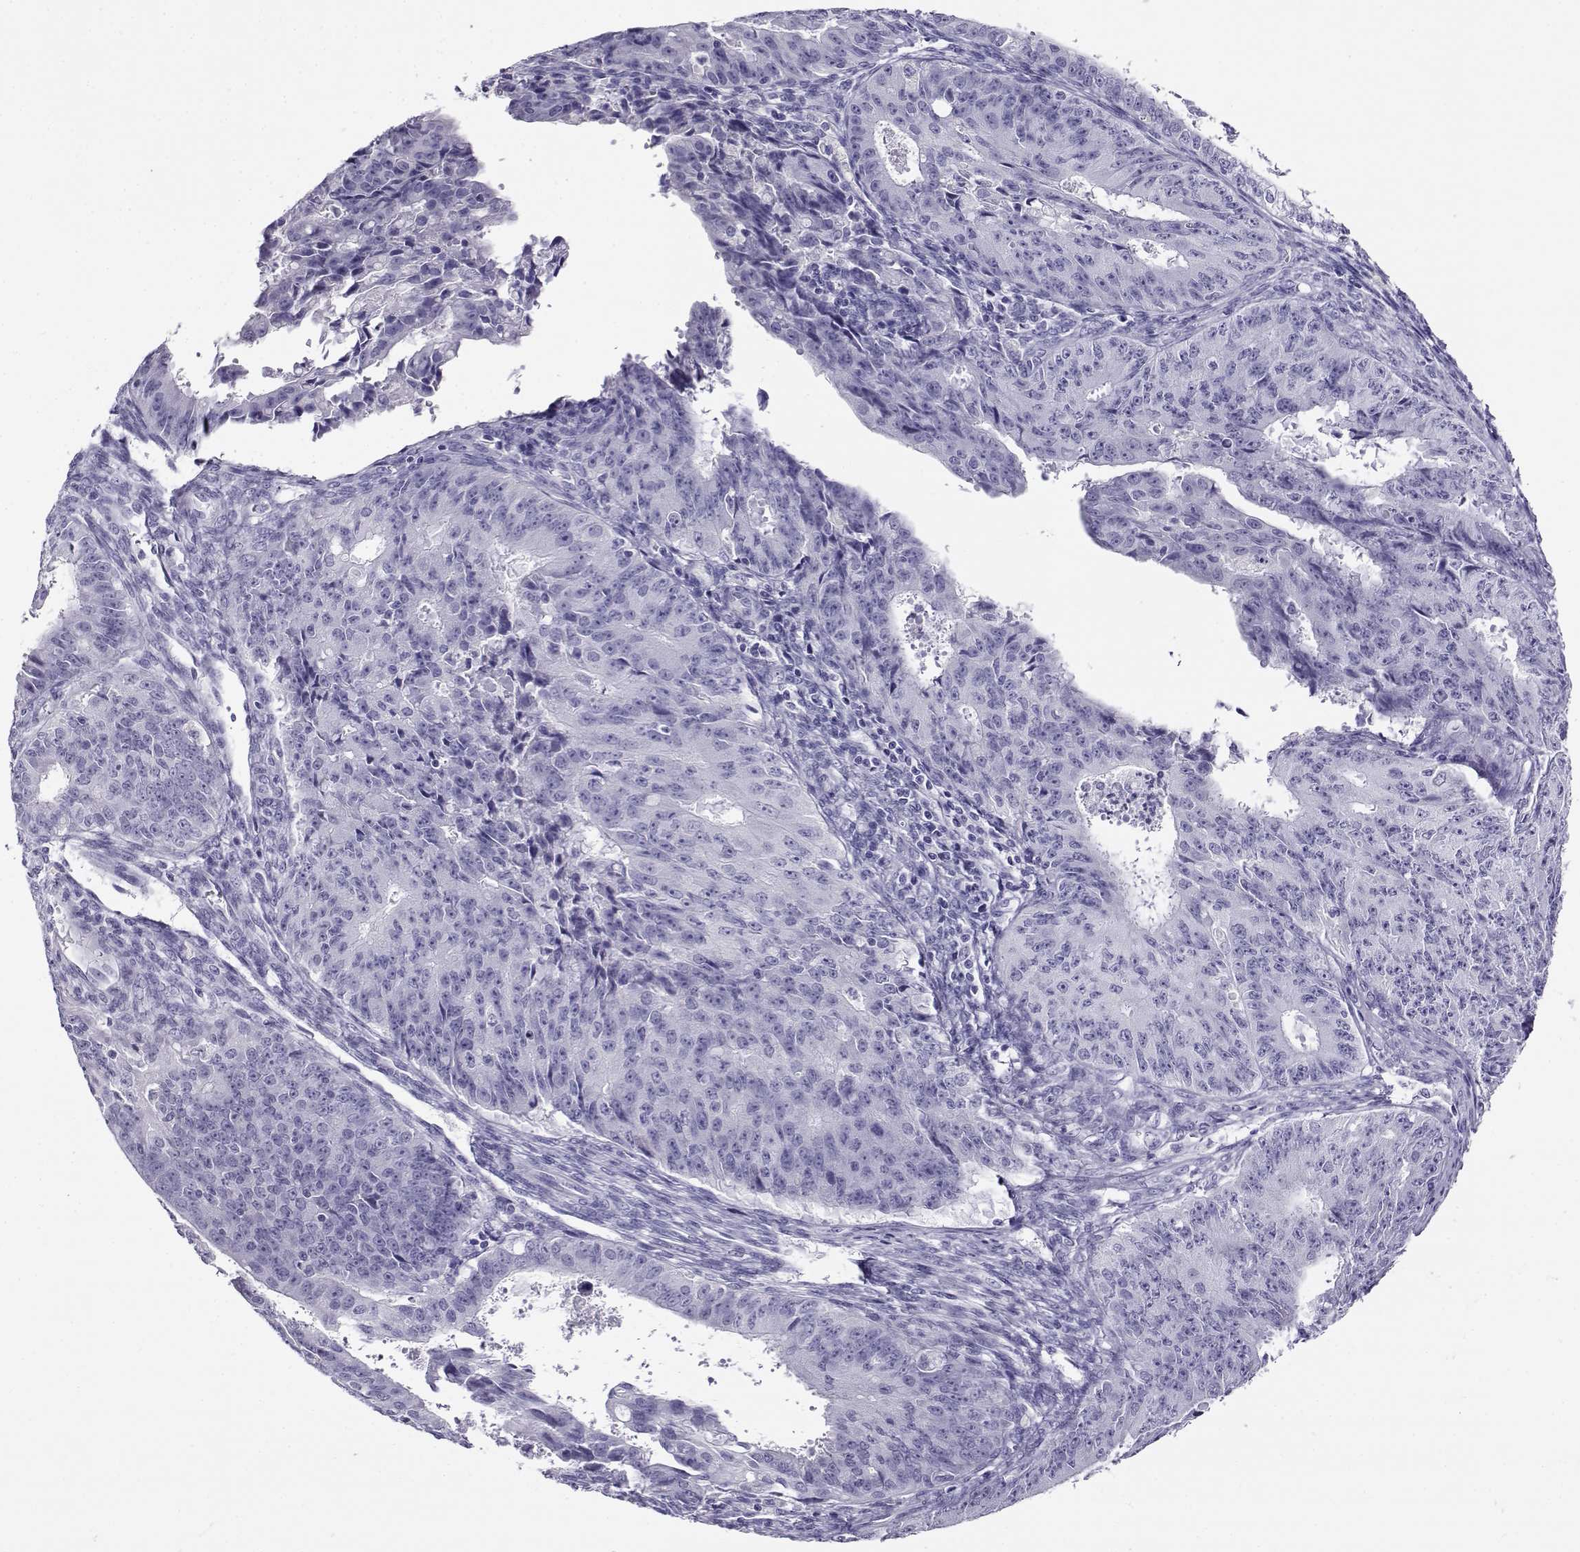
{"staining": {"intensity": "negative", "quantity": "none", "location": "none"}, "tissue": "ovarian cancer", "cell_type": "Tumor cells", "image_type": "cancer", "snomed": [{"axis": "morphology", "description": "Carcinoma, endometroid"}, {"axis": "topography", "description": "Ovary"}], "caption": "Tumor cells are negative for brown protein staining in ovarian cancer (endometroid carcinoma). (DAB (3,3'-diaminobenzidine) immunohistochemistry (IHC) visualized using brightfield microscopy, high magnification).", "gene": "RHOXF2", "patient": {"sex": "female", "age": 42}}